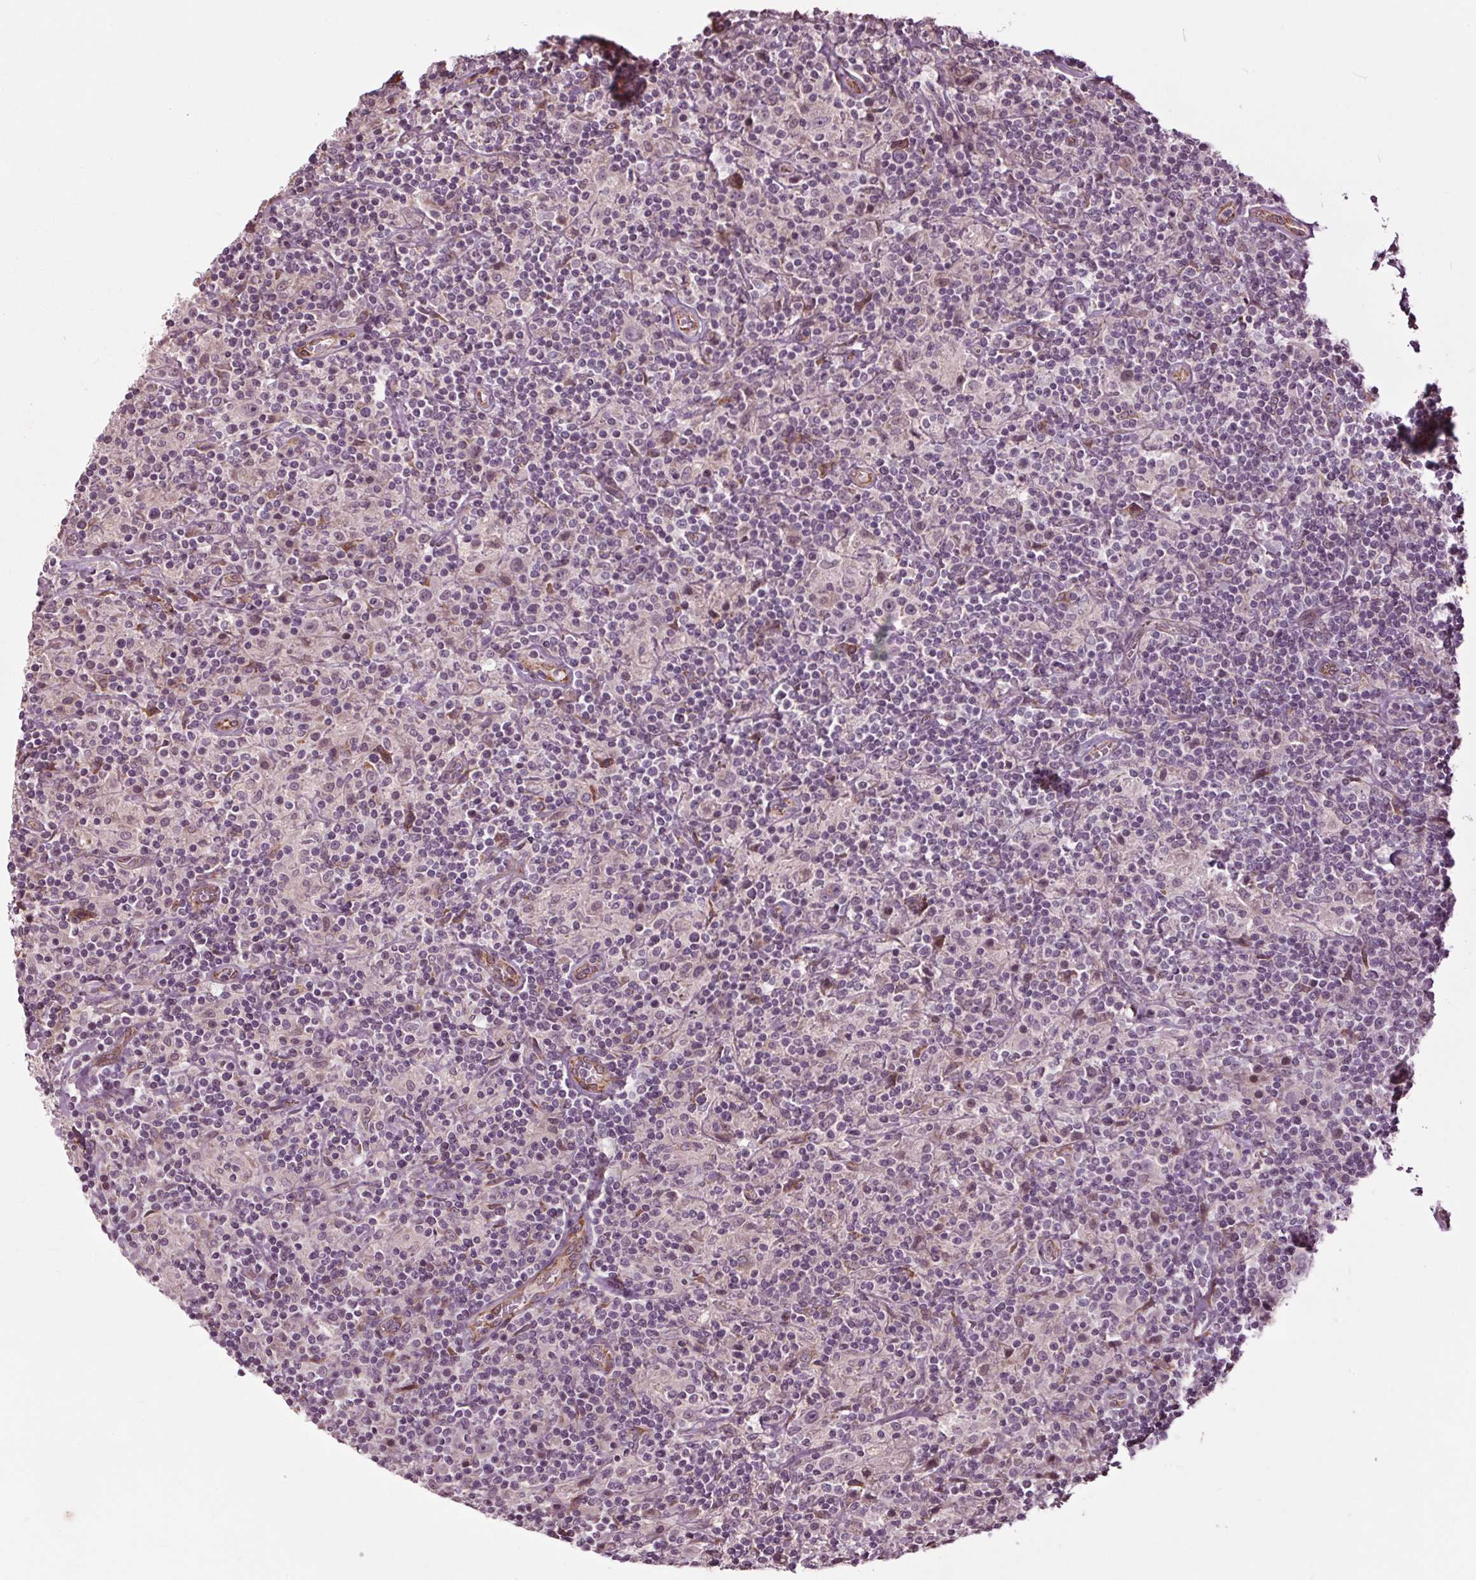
{"staining": {"intensity": "negative", "quantity": "none", "location": "none"}, "tissue": "lymphoma", "cell_type": "Tumor cells", "image_type": "cancer", "snomed": [{"axis": "morphology", "description": "Hodgkin's disease, NOS"}, {"axis": "topography", "description": "Lymph node"}], "caption": "Tumor cells show no significant protein expression in Hodgkin's disease. (DAB IHC visualized using brightfield microscopy, high magnification).", "gene": "HAUS5", "patient": {"sex": "male", "age": 70}}